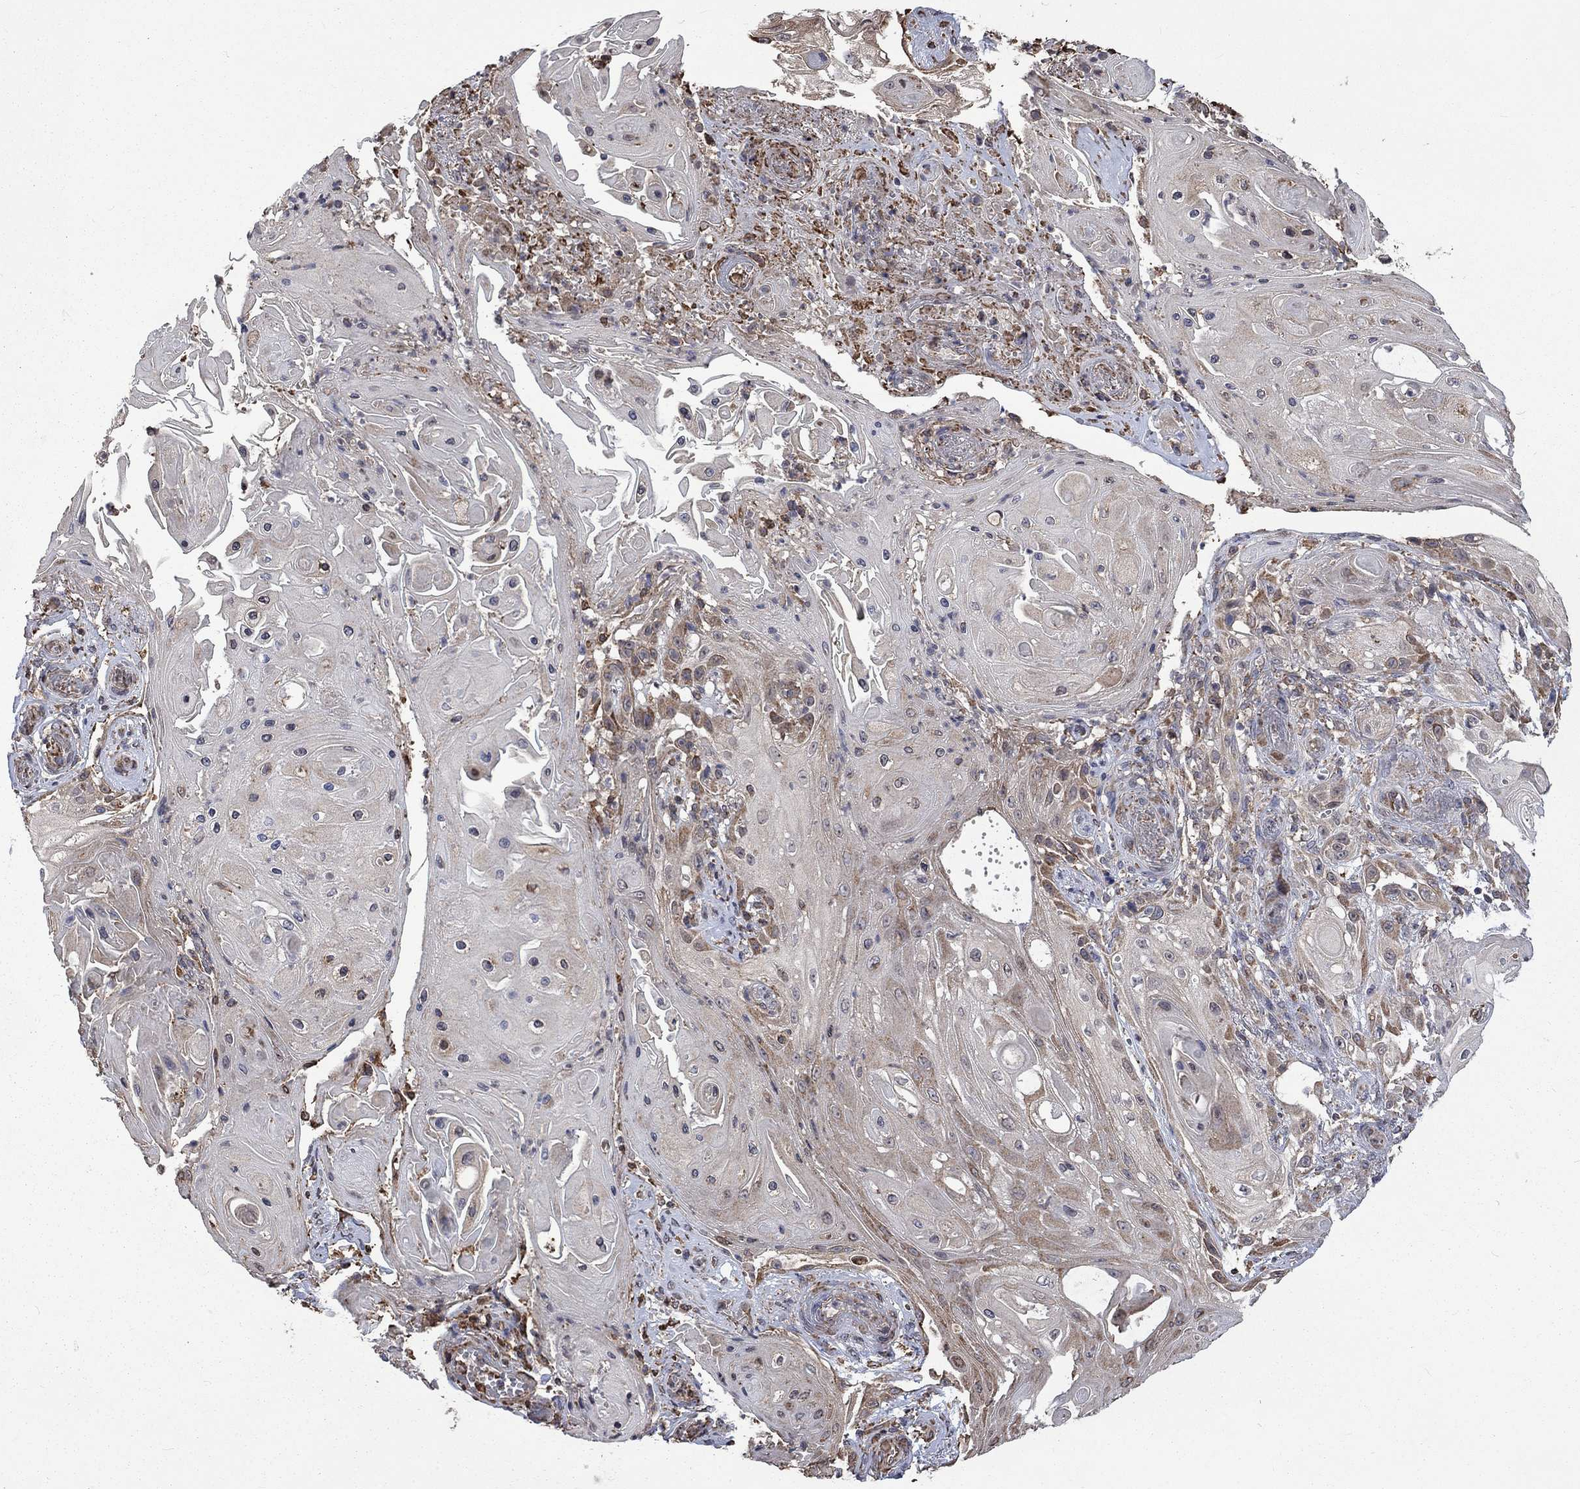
{"staining": {"intensity": "weak", "quantity": "<25%", "location": "cytoplasmic/membranous"}, "tissue": "skin cancer", "cell_type": "Tumor cells", "image_type": "cancer", "snomed": [{"axis": "morphology", "description": "Squamous cell carcinoma, NOS"}, {"axis": "topography", "description": "Skin"}], "caption": "Image shows no protein positivity in tumor cells of skin cancer tissue.", "gene": "ESRRA", "patient": {"sex": "male", "age": 62}}